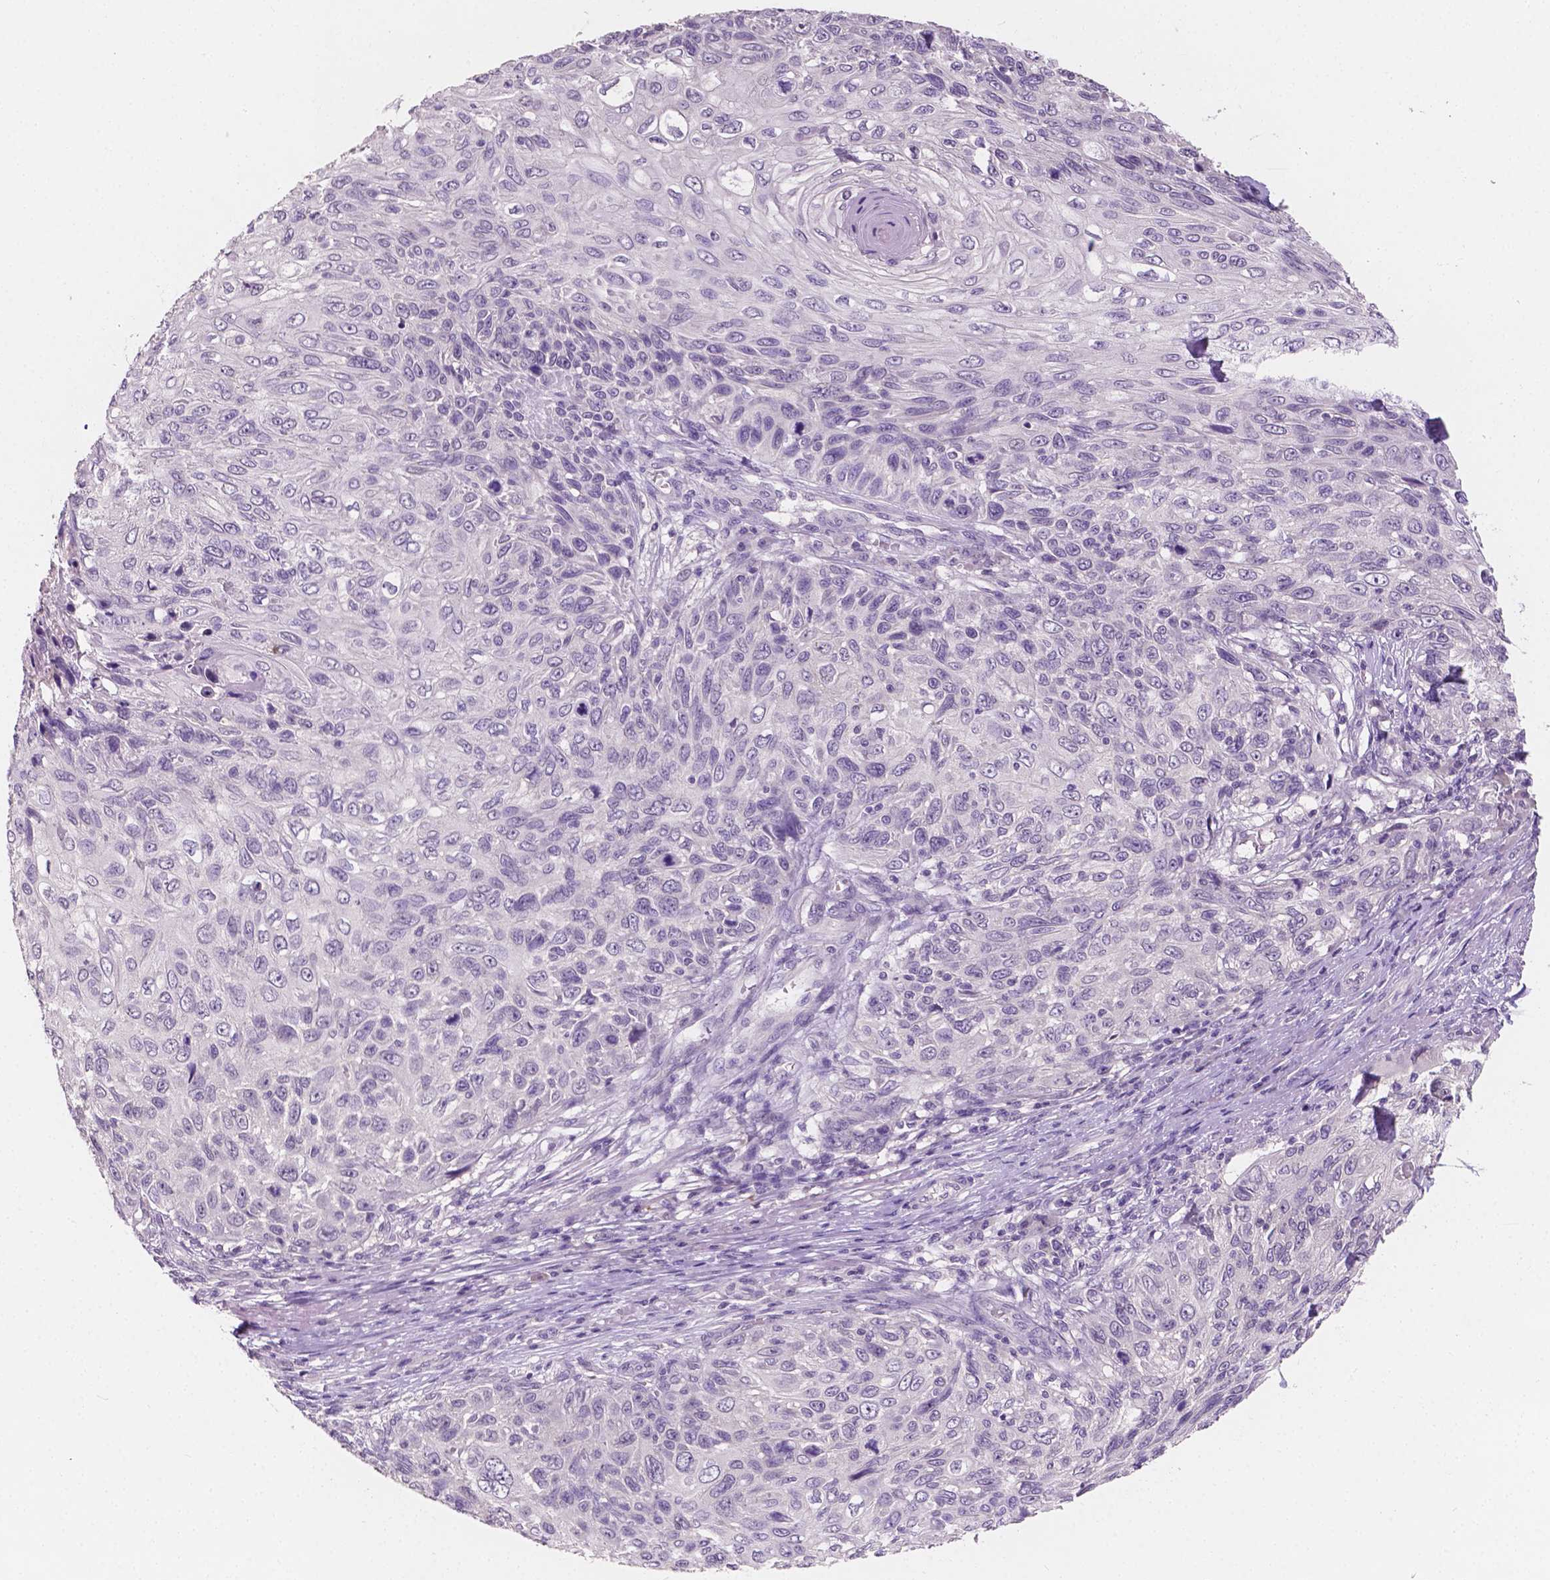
{"staining": {"intensity": "negative", "quantity": "none", "location": "none"}, "tissue": "skin cancer", "cell_type": "Tumor cells", "image_type": "cancer", "snomed": [{"axis": "morphology", "description": "Squamous cell carcinoma, NOS"}, {"axis": "topography", "description": "Skin"}], "caption": "Immunohistochemistry of skin cancer (squamous cell carcinoma) reveals no expression in tumor cells.", "gene": "TAL1", "patient": {"sex": "male", "age": 92}}